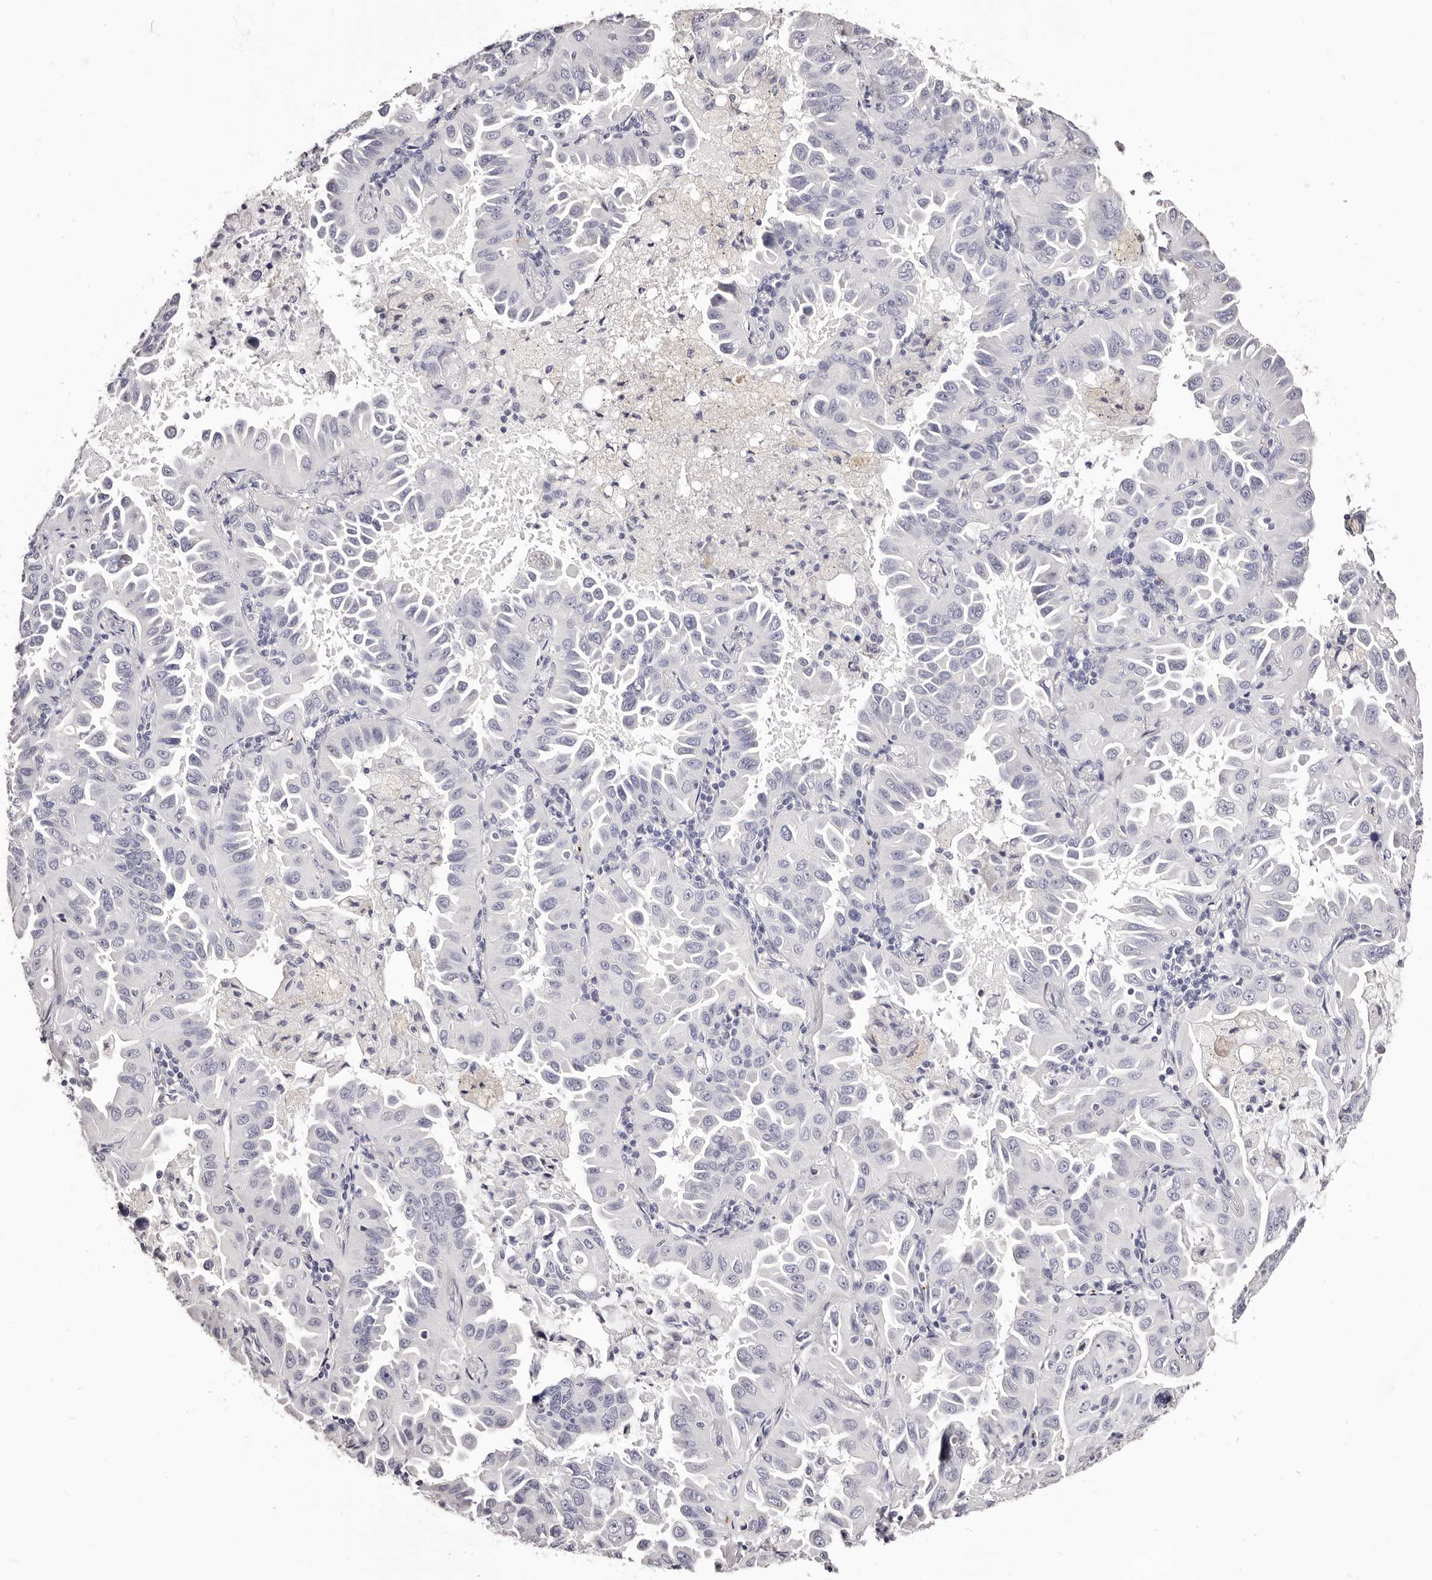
{"staining": {"intensity": "negative", "quantity": "none", "location": "none"}, "tissue": "lung cancer", "cell_type": "Tumor cells", "image_type": "cancer", "snomed": [{"axis": "morphology", "description": "Adenocarcinoma, NOS"}, {"axis": "topography", "description": "Lung"}], "caption": "Tumor cells show no significant protein positivity in lung adenocarcinoma.", "gene": "PF4", "patient": {"sex": "male", "age": 64}}